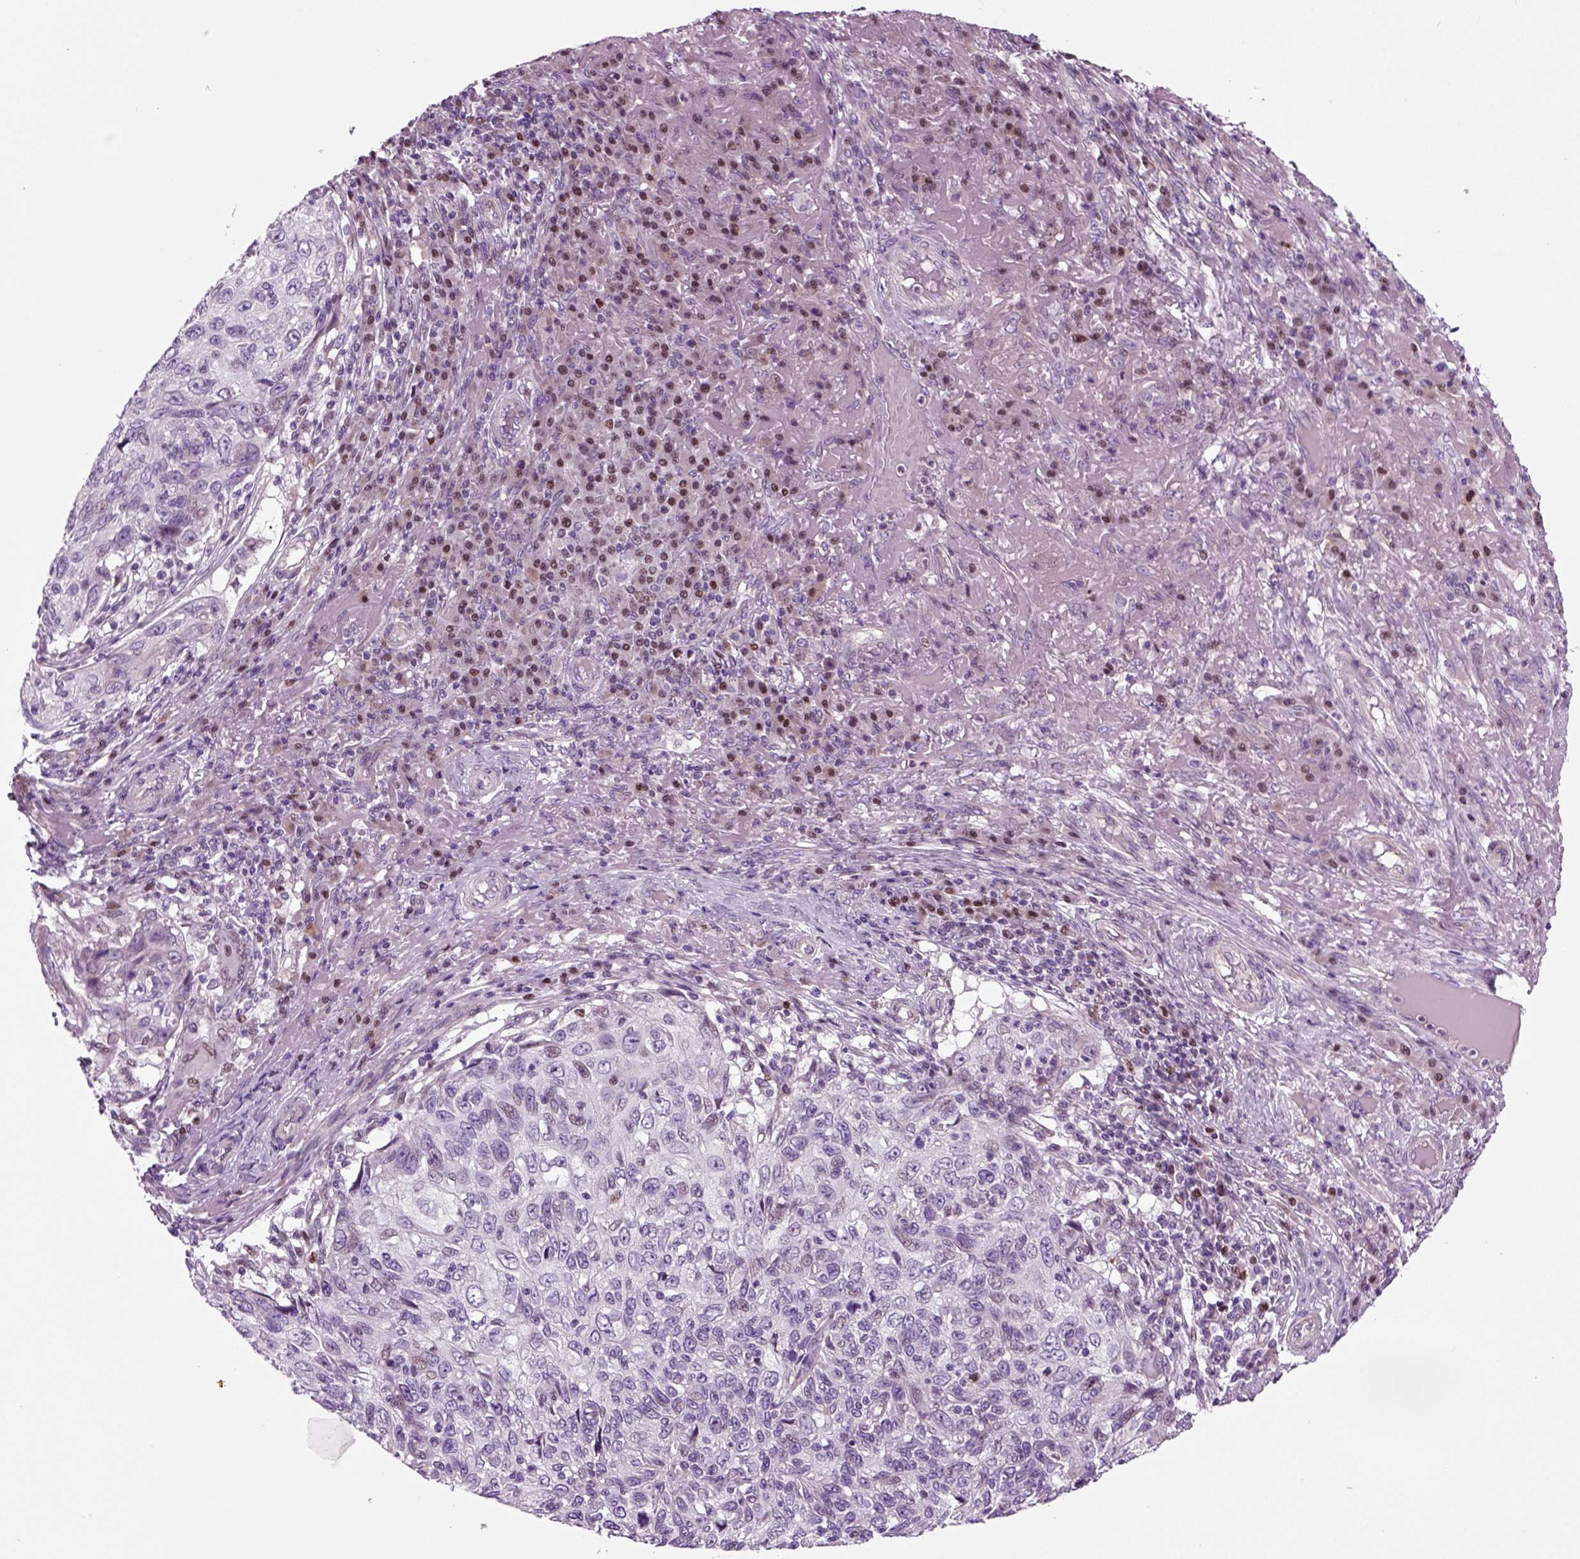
{"staining": {"intensity": "negative", "quantity": "none", "location": "none"}, "tissue": "skin cancer", "cell_type": "Tumor cells", "image_type": "cancer", "snomed": [{"axis": "morphology", "description": "Squamous cell carcinoma, NOS"}, {"axis": "topography", "description": "Skin"}], "caption": "Micrograph shows no protein staining in tumor cells of skin squamous cell carcinoma tissue.", "gene": "ARID3A", "patient": {"sex": "male", "age": 92}}